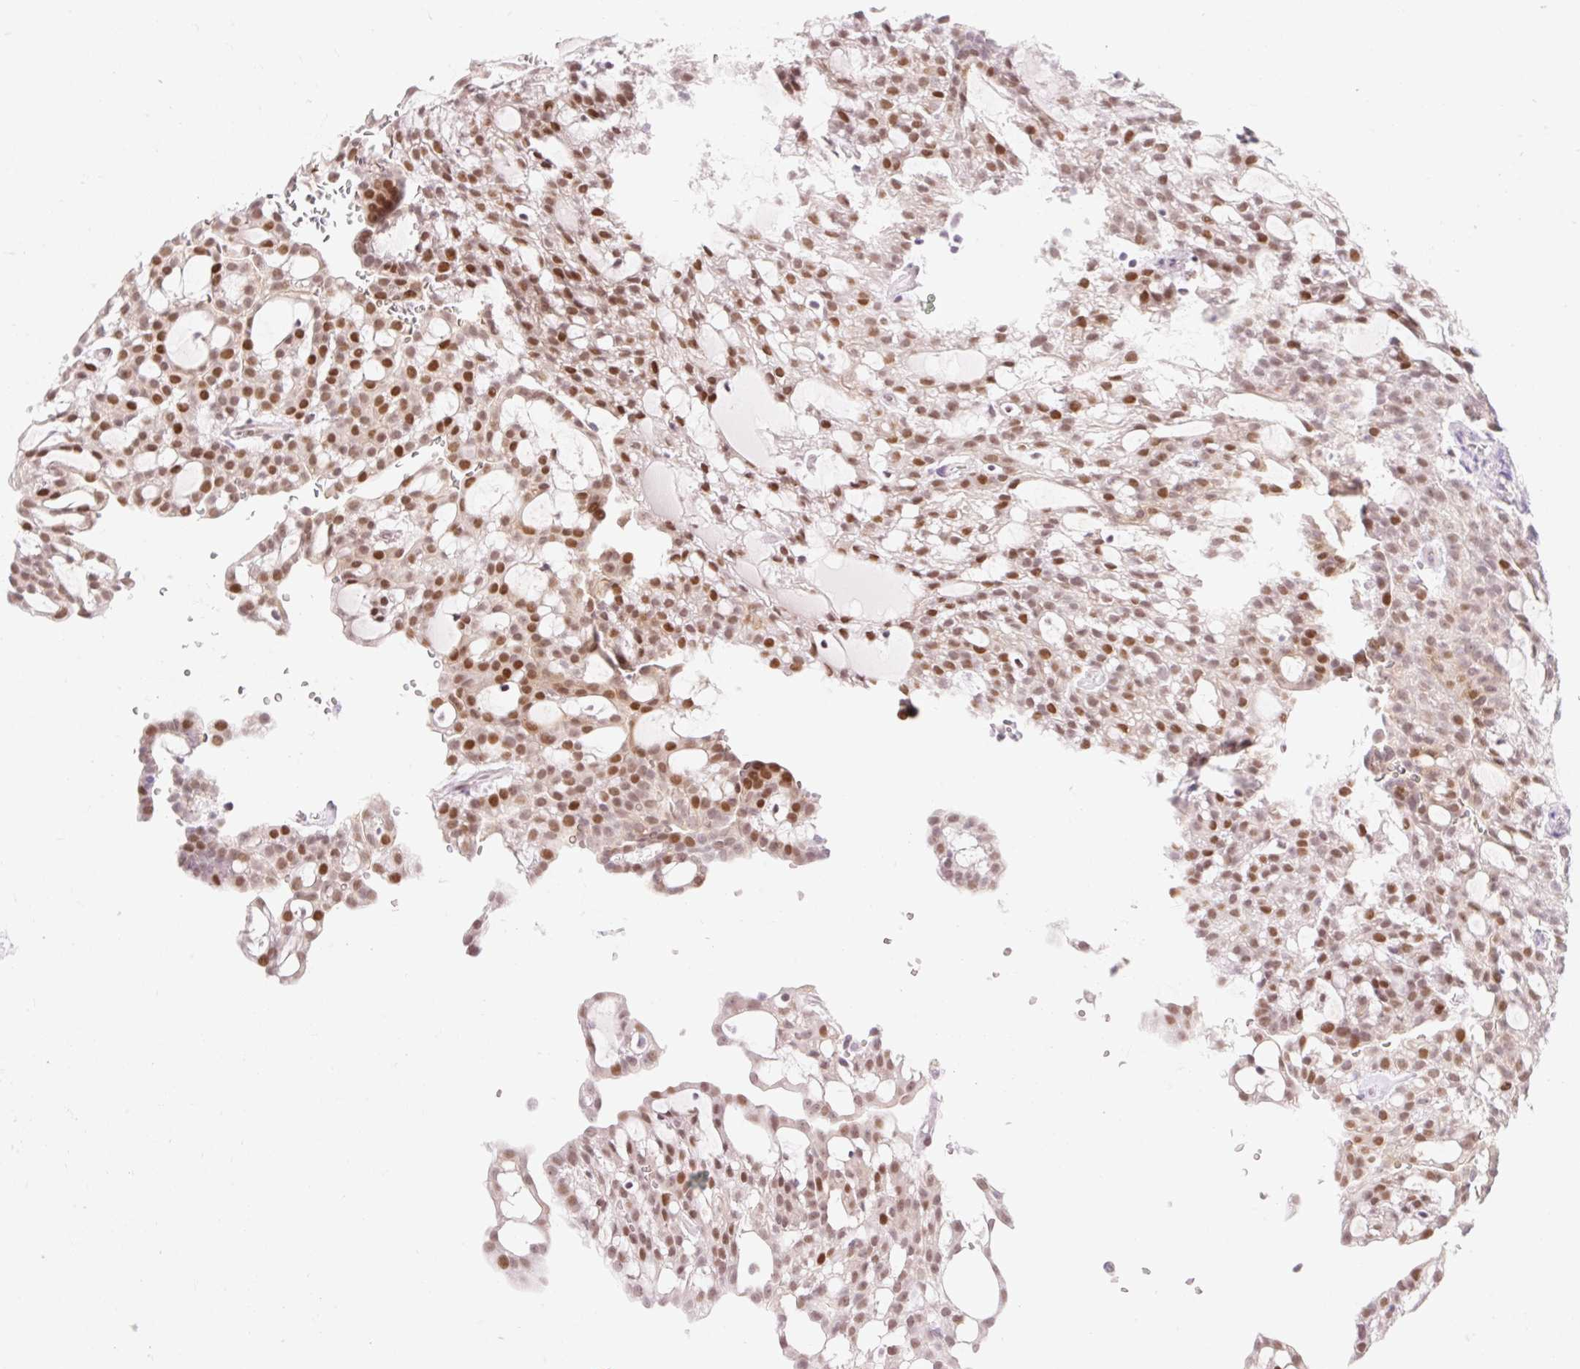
{"staining": {"intensity": "moderate", "quantity": ">75%", "location": "nuclear"}, "tissue": "renal cancer", "cell_type": "Tumor cells", "image_type": "cancer", "snomed": [{"axis": "morphology", "description": "Adenocarcinoma, NOS"}, {"axis": "topography", "description": "Kidney"}], "caption": "Renal cancer stained with a brown dye reveals moderate nuclear positive expression in approximately >75% of tumor cells.", "gene": "H2BW1", "patient": {"sex": "male", "age": 63}}